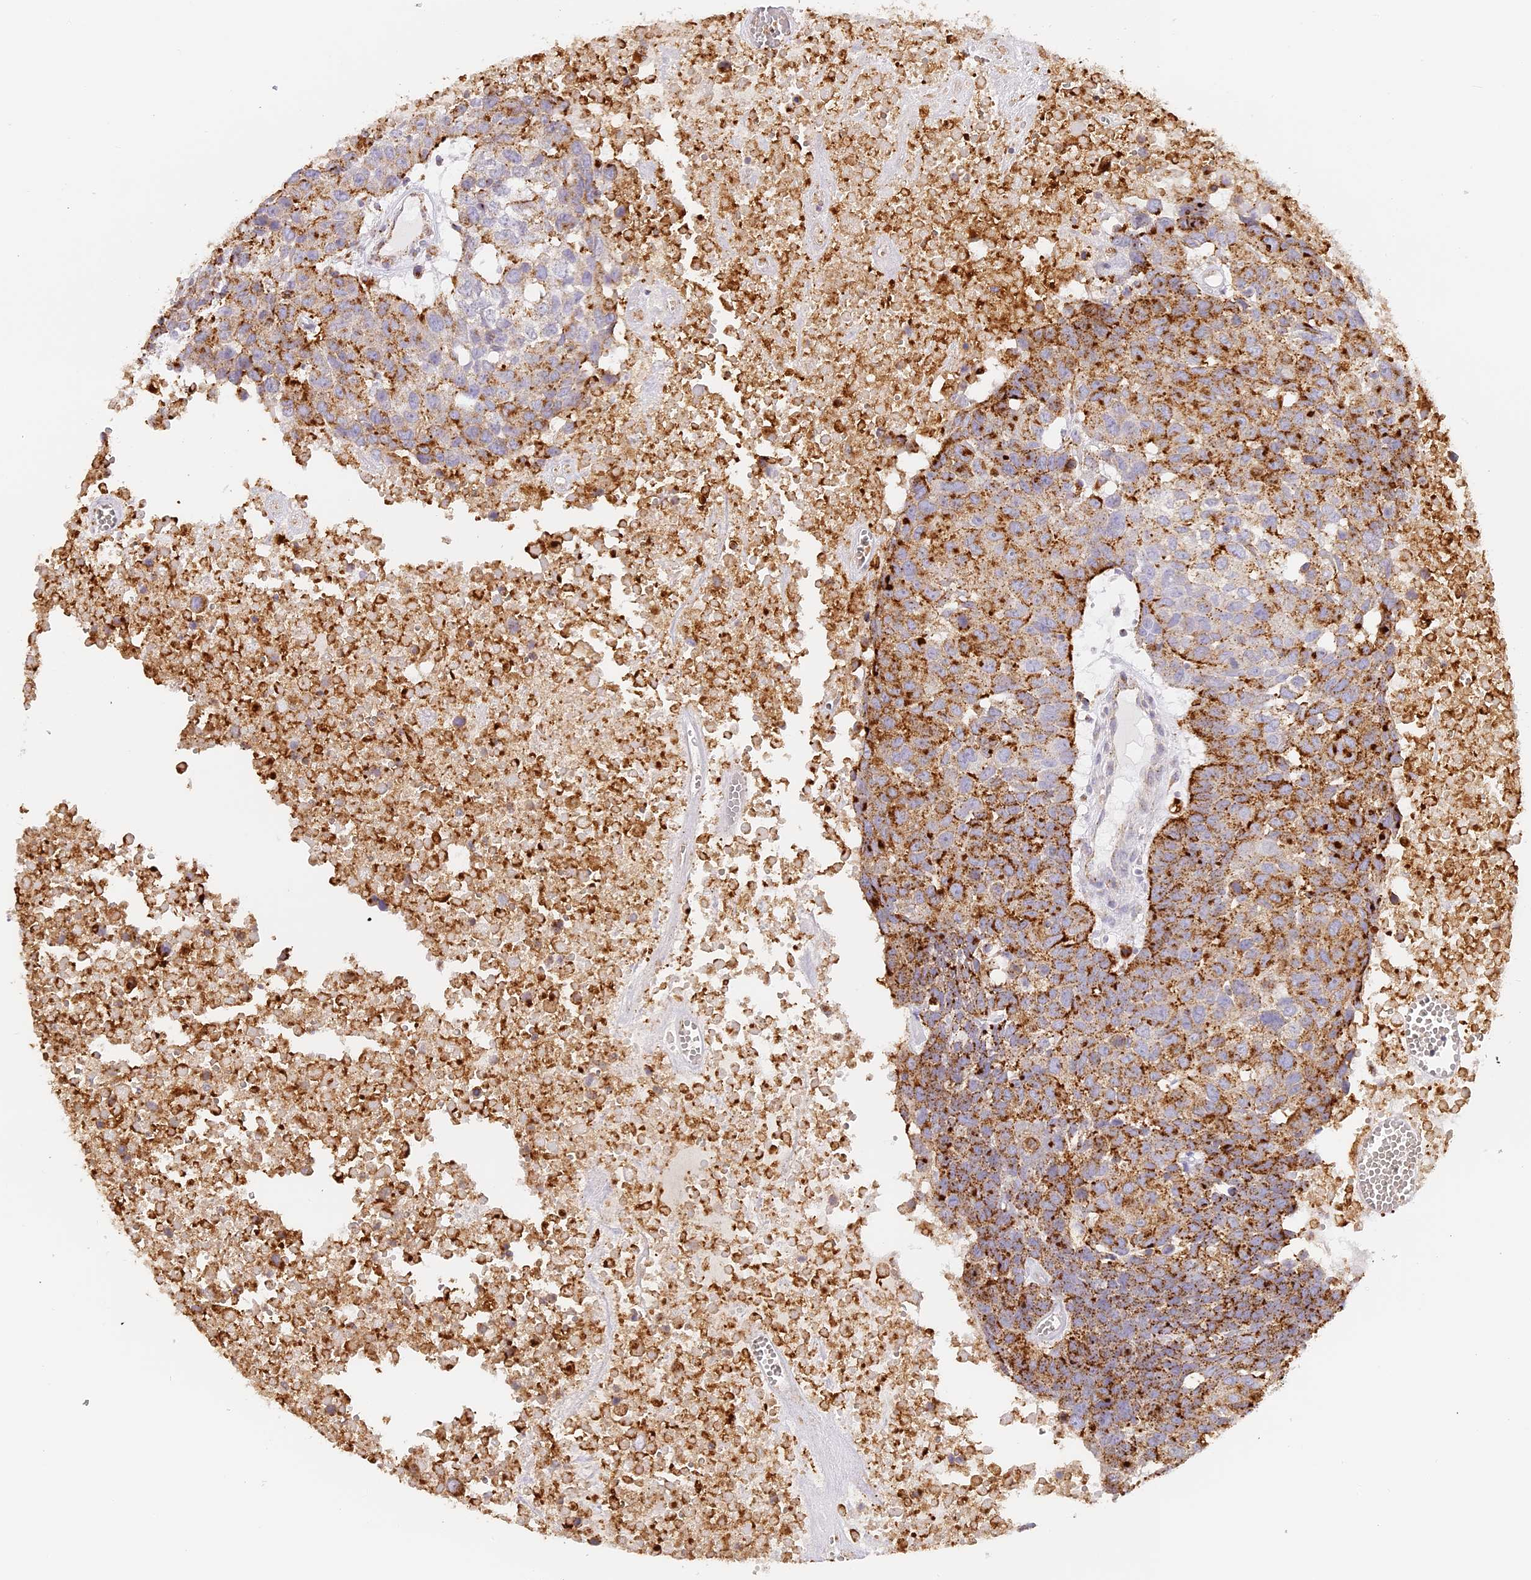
{"staining": {"intensity": "moderate", "quantity": ">75%", "location": "cytoplasmic/membranous"}, "tissue": "head and neck cancer", "cell_type": "Tumor cells", "image_type": "cancer", "snomed": [{"axis": "morphology", "description": "Squamous cell carcinoma, NOS"}, {"axis": "topography", "description": "Head-Neck"}], "caption": "Head and neck squamous cell carcinoma stained with DAB (3,3'-diaminobenzidine) immunohistochemistry (IHC) shows medium levels of moderate cytoplasmic/membranous staining in about >75% of tumor cells.", "gene": "LAMP2", "patient": {"sex": "male", "age": 66}}